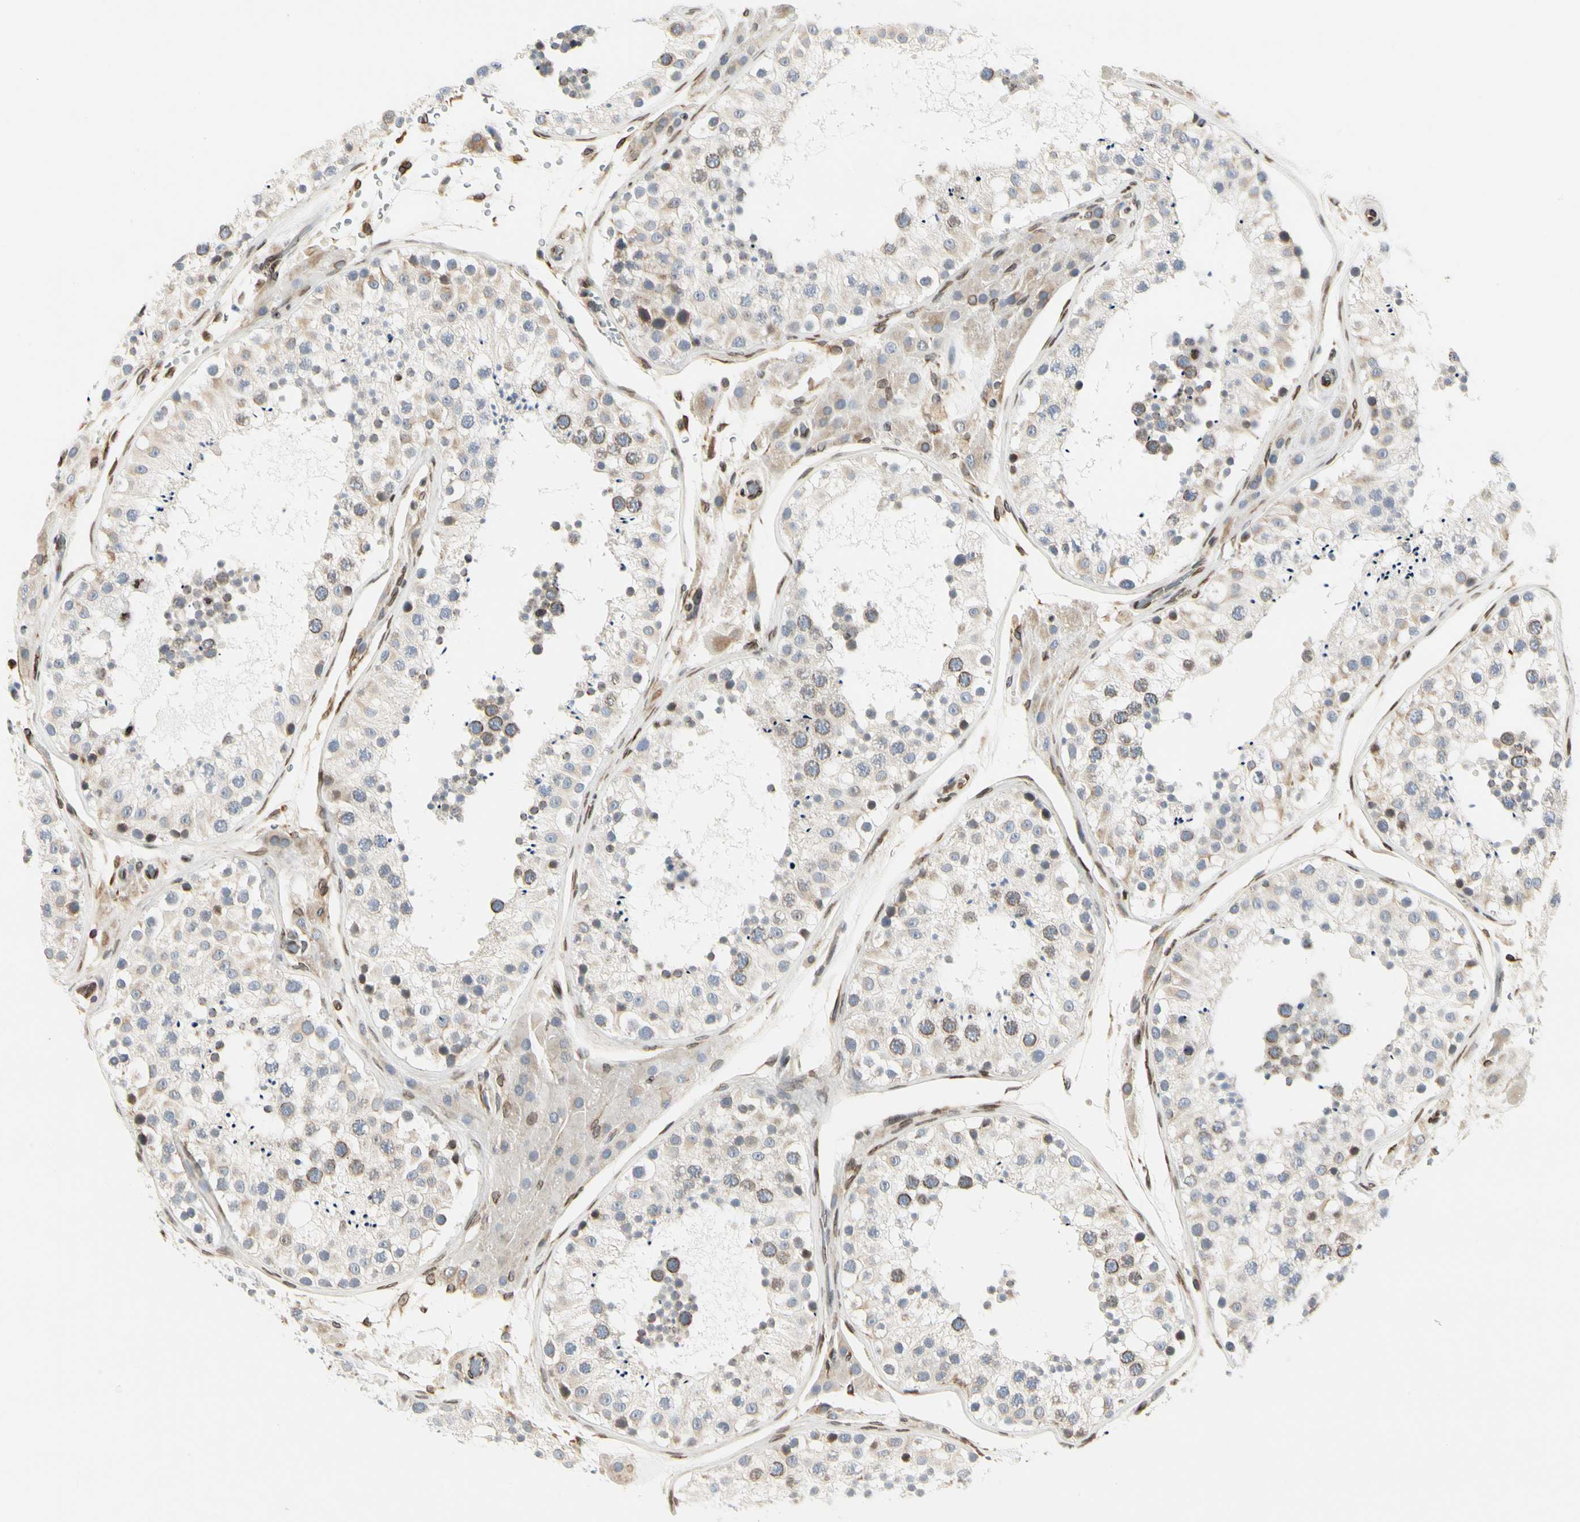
{"staining": {"intensity": "weak", "quantity": "25%-75%", "location": "cytoplasmic/membranous"}, "tissue": "testis", "cell_type": "Cells in seminiferous ducts", "image_type": "normal", "snomed": [{"axis": "morphology", "description": "Normal tissue, NOS"}, {"axis": "topography", "description": "Testis"}, {"axis": "topography", "description": "Epididymis"}], "caption": "The image displays immunohistochemical staining of normal testis. There is weak cytoplasmic/membranous staining is seen in approximately 25%-75% of cells in seminiferous ducts.", "gene": "TMPO", "patient": {"sex": "male", "age": 26}}